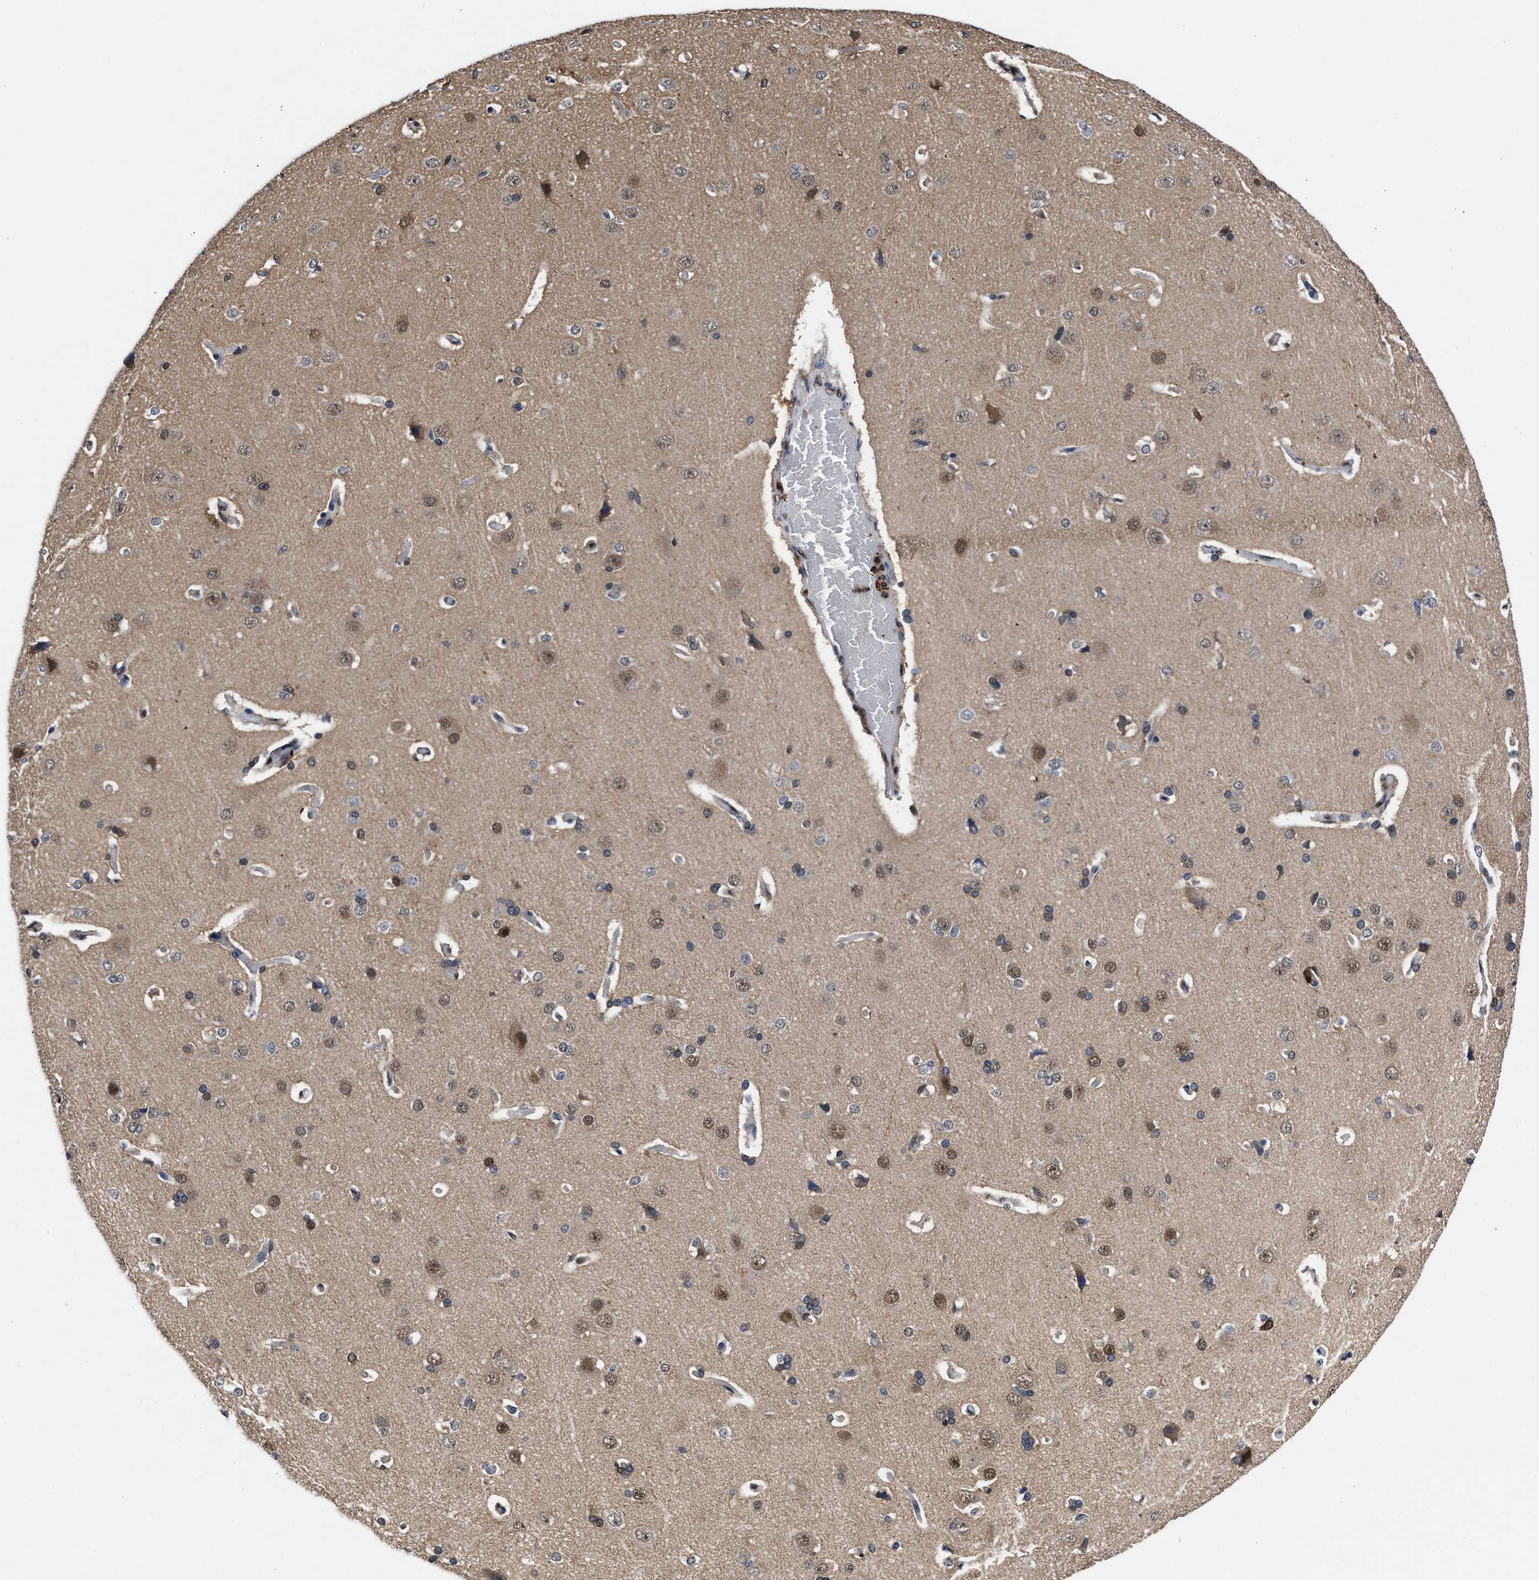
{"staining": {"intensity": "moderate", "quantity": "<25%", "location": "nuclear"}, "tissue": "cerebral cortex", "cell_type": "Endothelial cells", "image_type": "normal", "snomed": [{"axis": "morphology", "description": "Normal tissue, NOS"}, {"axis": "topography", "description": "Cerebral cortex"}], "caption": "This micrograph shows immunohistochemistry (IHC) staining of unremarkable cerebral cortex, with low moderate nuclear staining in approximately <25% of endothelial cells.", "gene": "ACLY", "patient": {"sex": "male", "age": 62}}